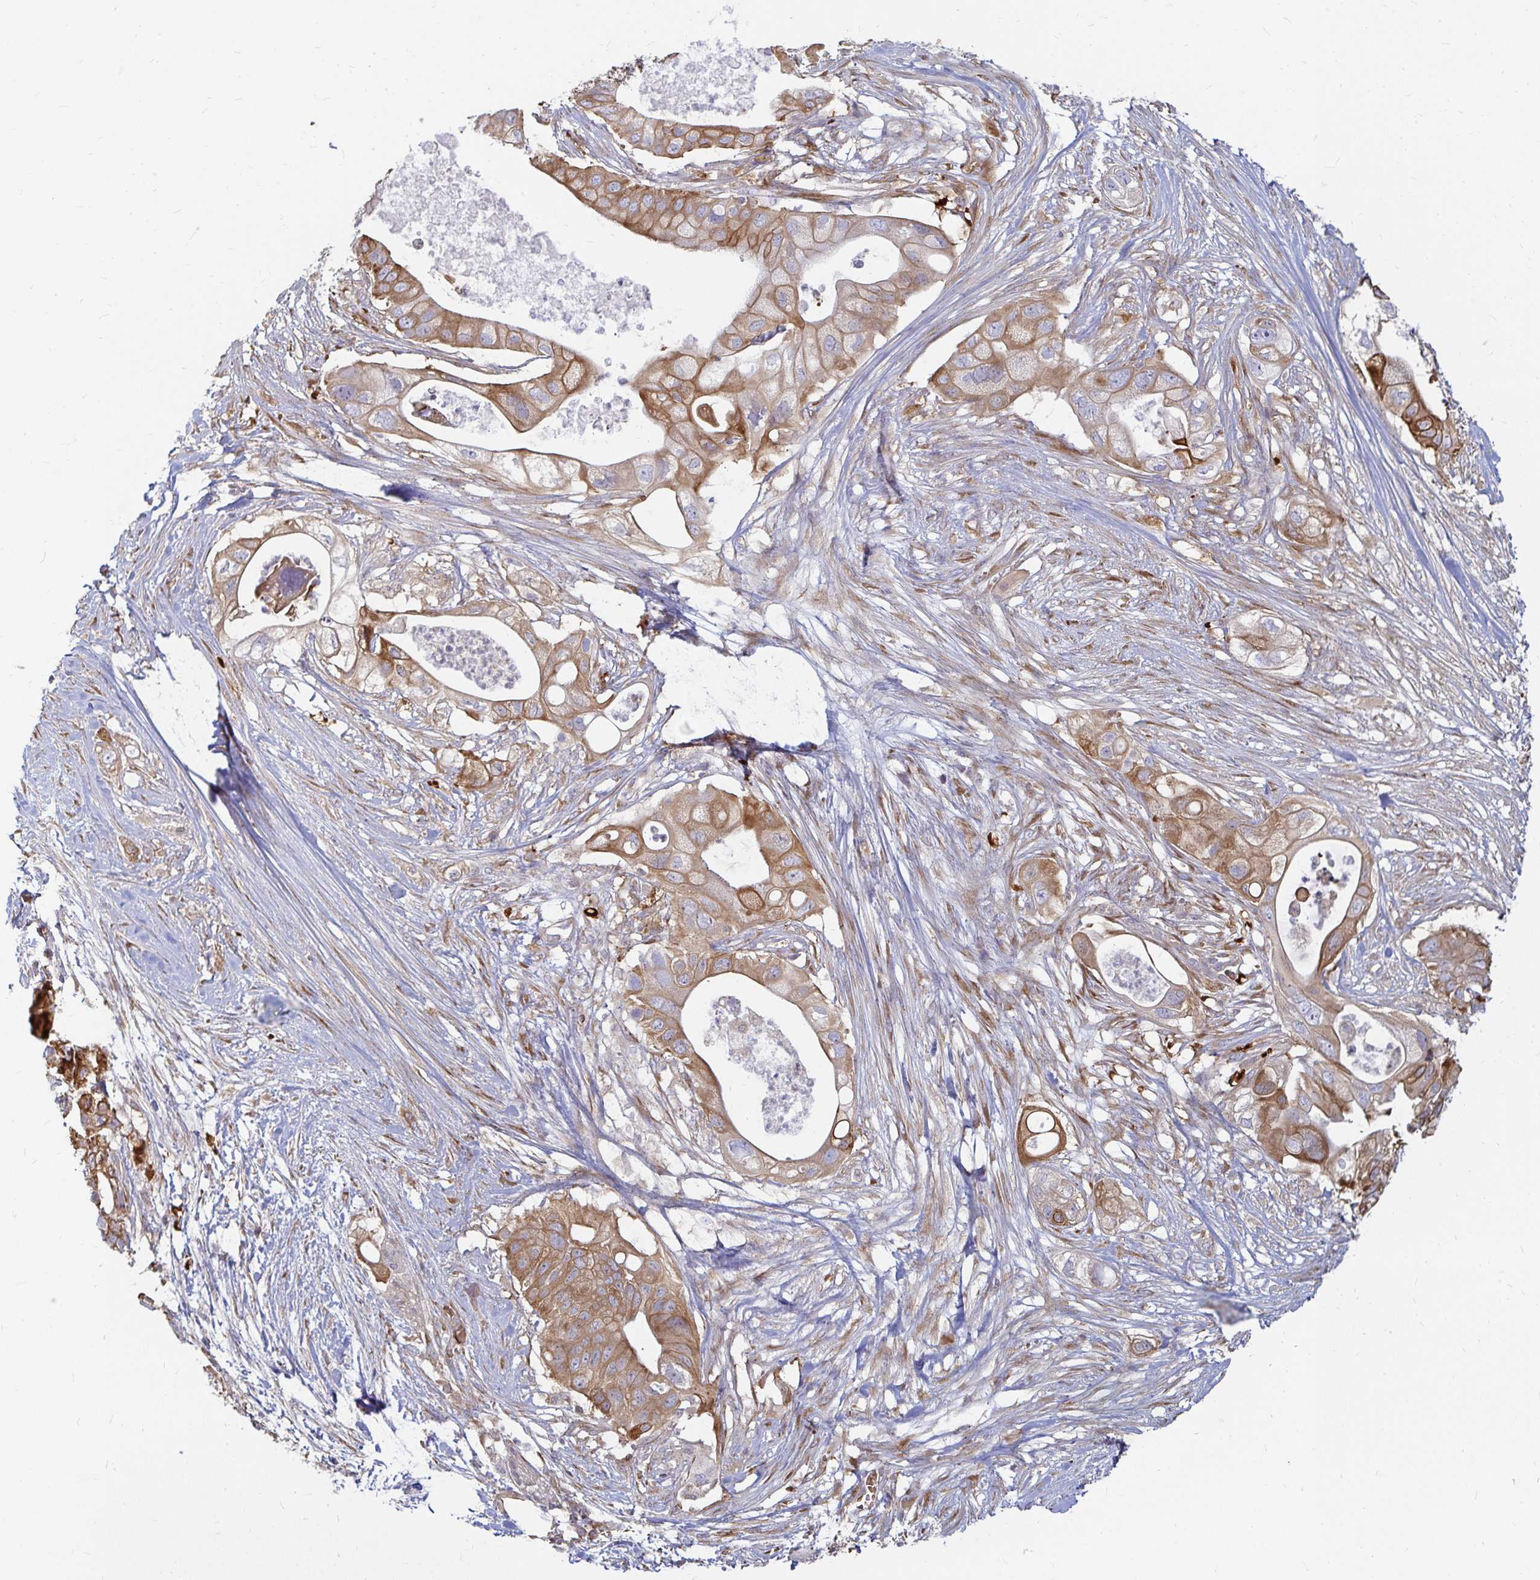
{"staining": {"intensity": "moderate", "quantity": ">75%", "location": "cytoplasmic/membranous"}, "tissue": "pancreatic cancer", "cell_type": "Tumor cells", "image_type": "cancer", "snomed": [{"axis": "morphology", "description": "Adenocarcinoma, NOS"}, {"axis": "topography", "description": "Pancreas"}], "caption": "IHC micrograph of neoplastic tissue: pancreatic adenocarcinoma stained using IHC exhibits medium levels of moderate protein expression localized specifically in the cytoplasmic/membranous of tumor cells, appearing as a cytoplasmic/membranous brown color.", "gene": "CAST", "patient": {"sex": "female", "age": 72}}